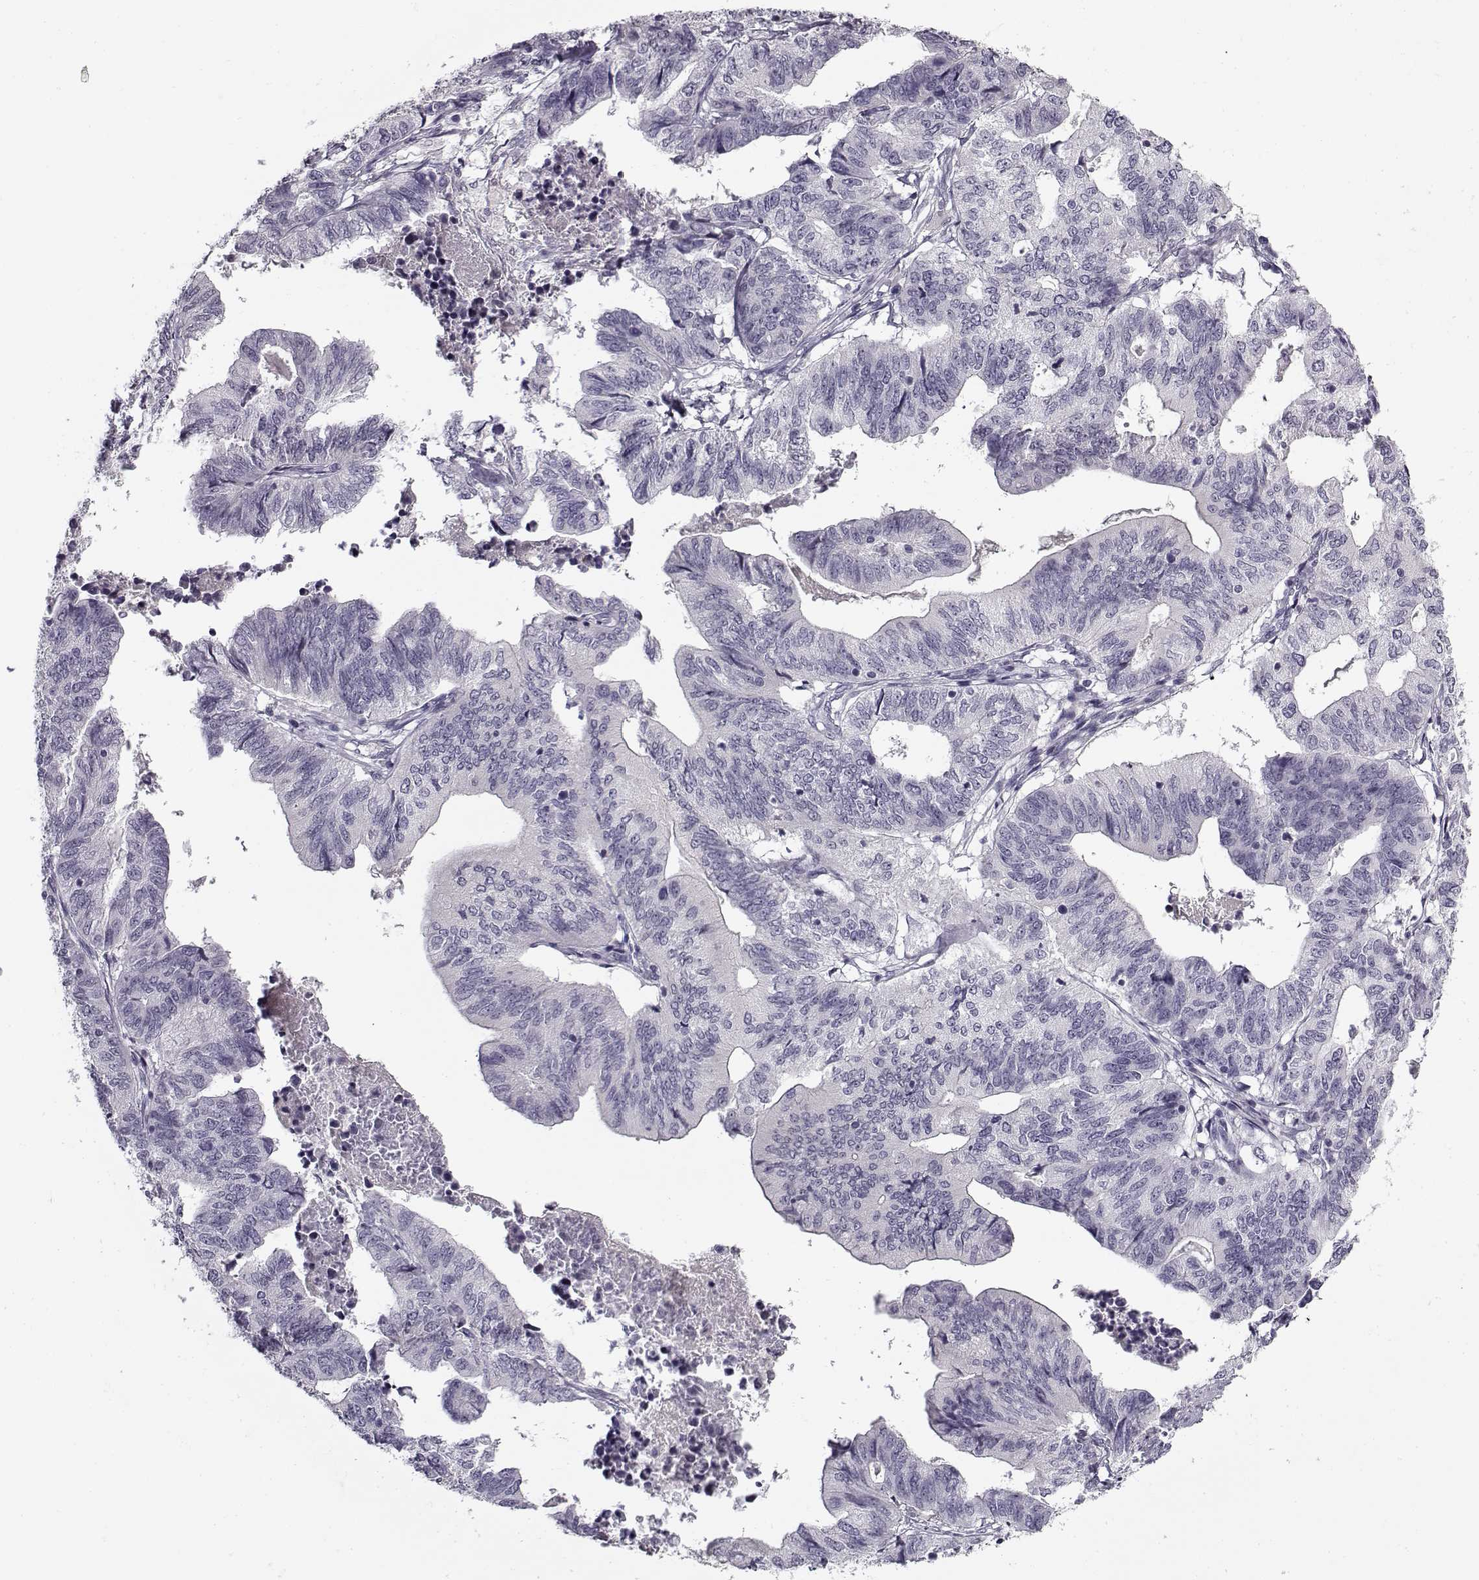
{"staining": {"intensity": "negative", "quantity": "none", "location": "none"}, "tissue": "stomach cancer", "cell_type": "Tumor cells", "image_type": "cancer", "snomed": [{"axis": "morphology", "description": "Adenocarcinoma, NOS"}, {"axis": "topography", "description": "Stomach, upper"}], "caption": "This image is of adenocarcinoma (stomach) stained with immunohistochemistry to label a protein in brown with the nuclei are counter-stained blue. There is no staining in tumor cells. (DAB (3,3'-diaminobenzidine) IHC visualized using brightfield microscopy, high magnification).", "gene": "SNCA", "patient": {"sex": "female", "age": 67}}